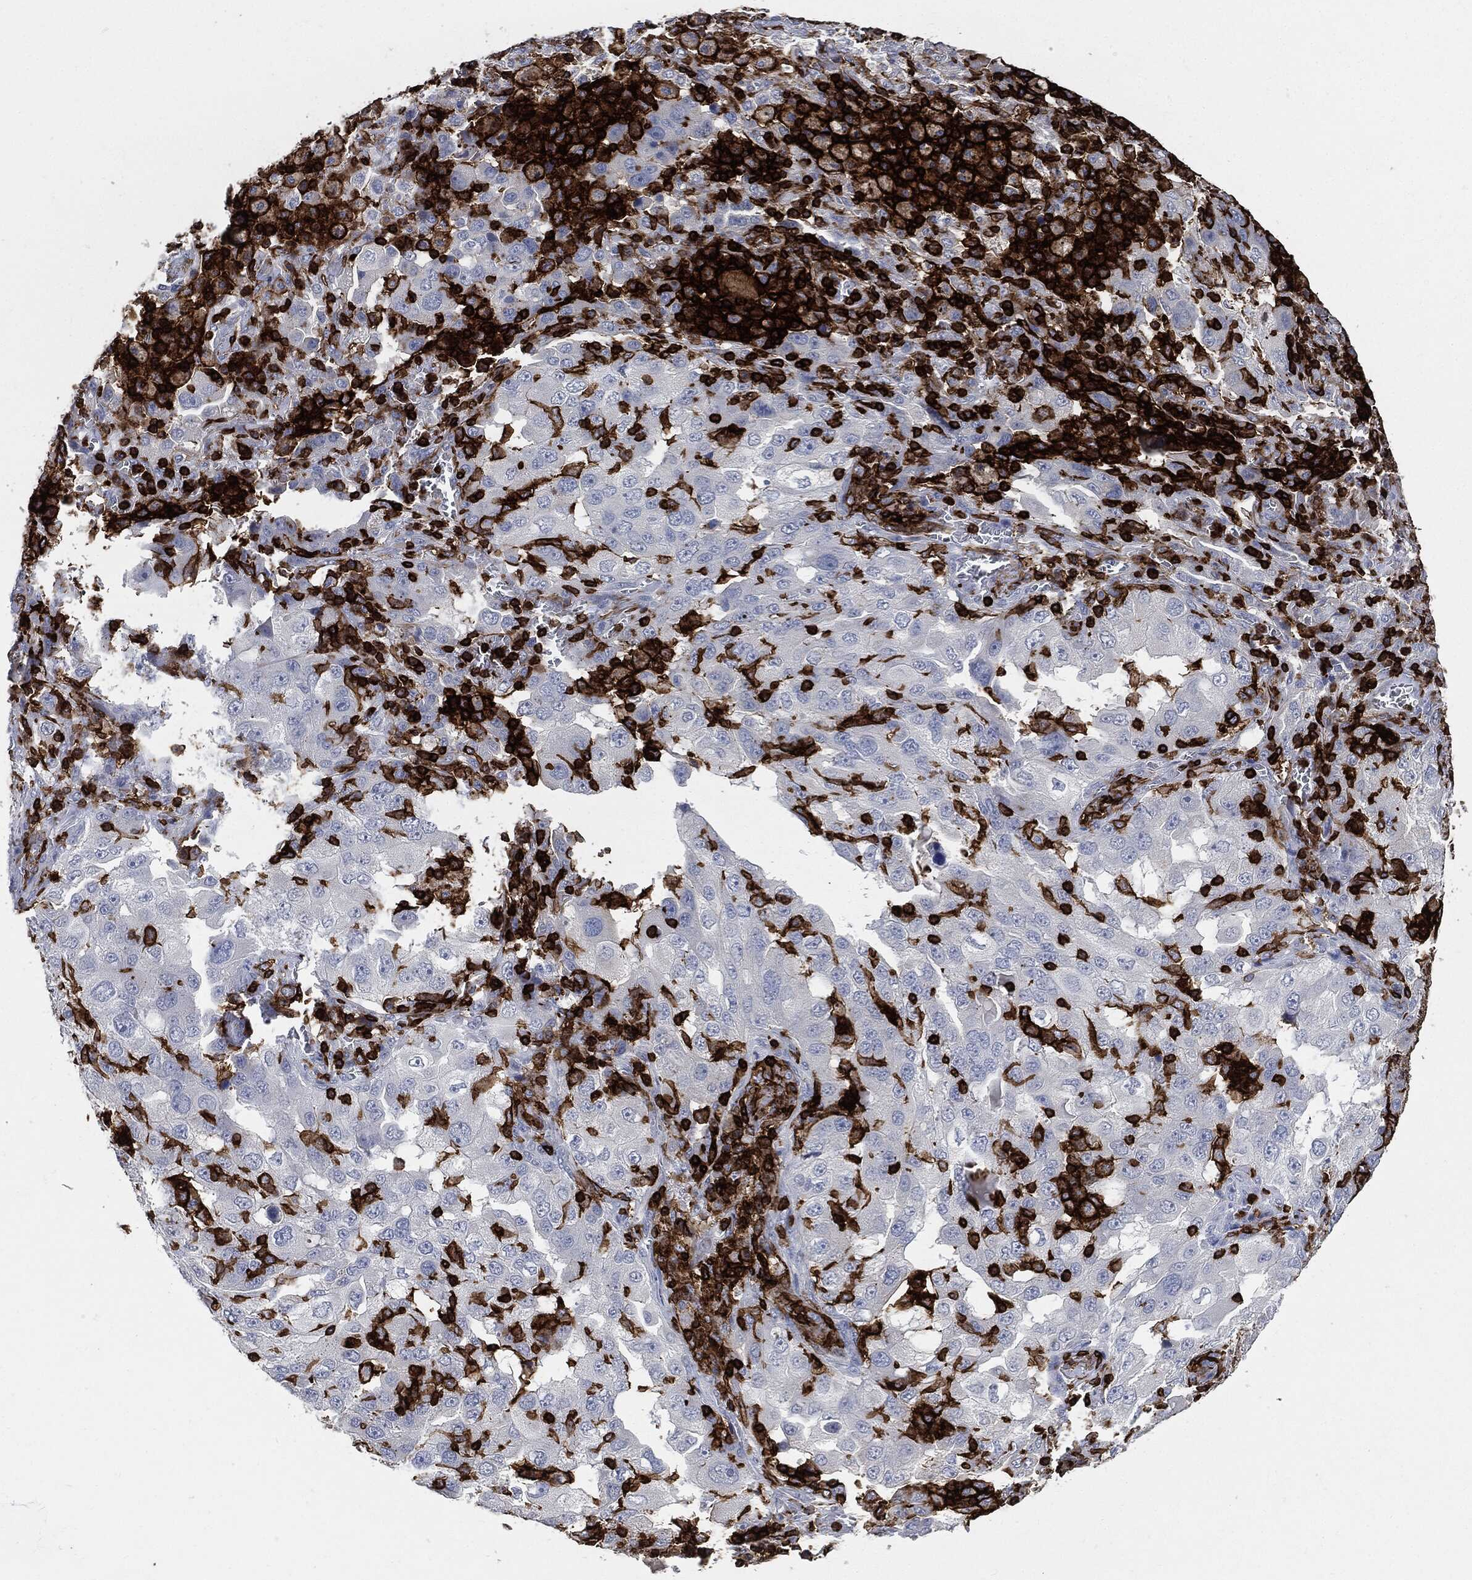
{"staining": {"intensity": "negative", "quantity": "none", "location": "none"}, "tissue": "lung cancer", "cell_type": "Tumor cells", "image_type": "cancer", "snomed": [{"axis": "morphology", "description": "Adenocarcinoma, NOS"}, {"axis": "topography", "description": "Lung"}], "caption": "The photomicrograph displays no significant expression in tumor cells of lung adenocarcinoma.", "gene": "PTPRC", "patient": {"sex": "female", "age": 61}}